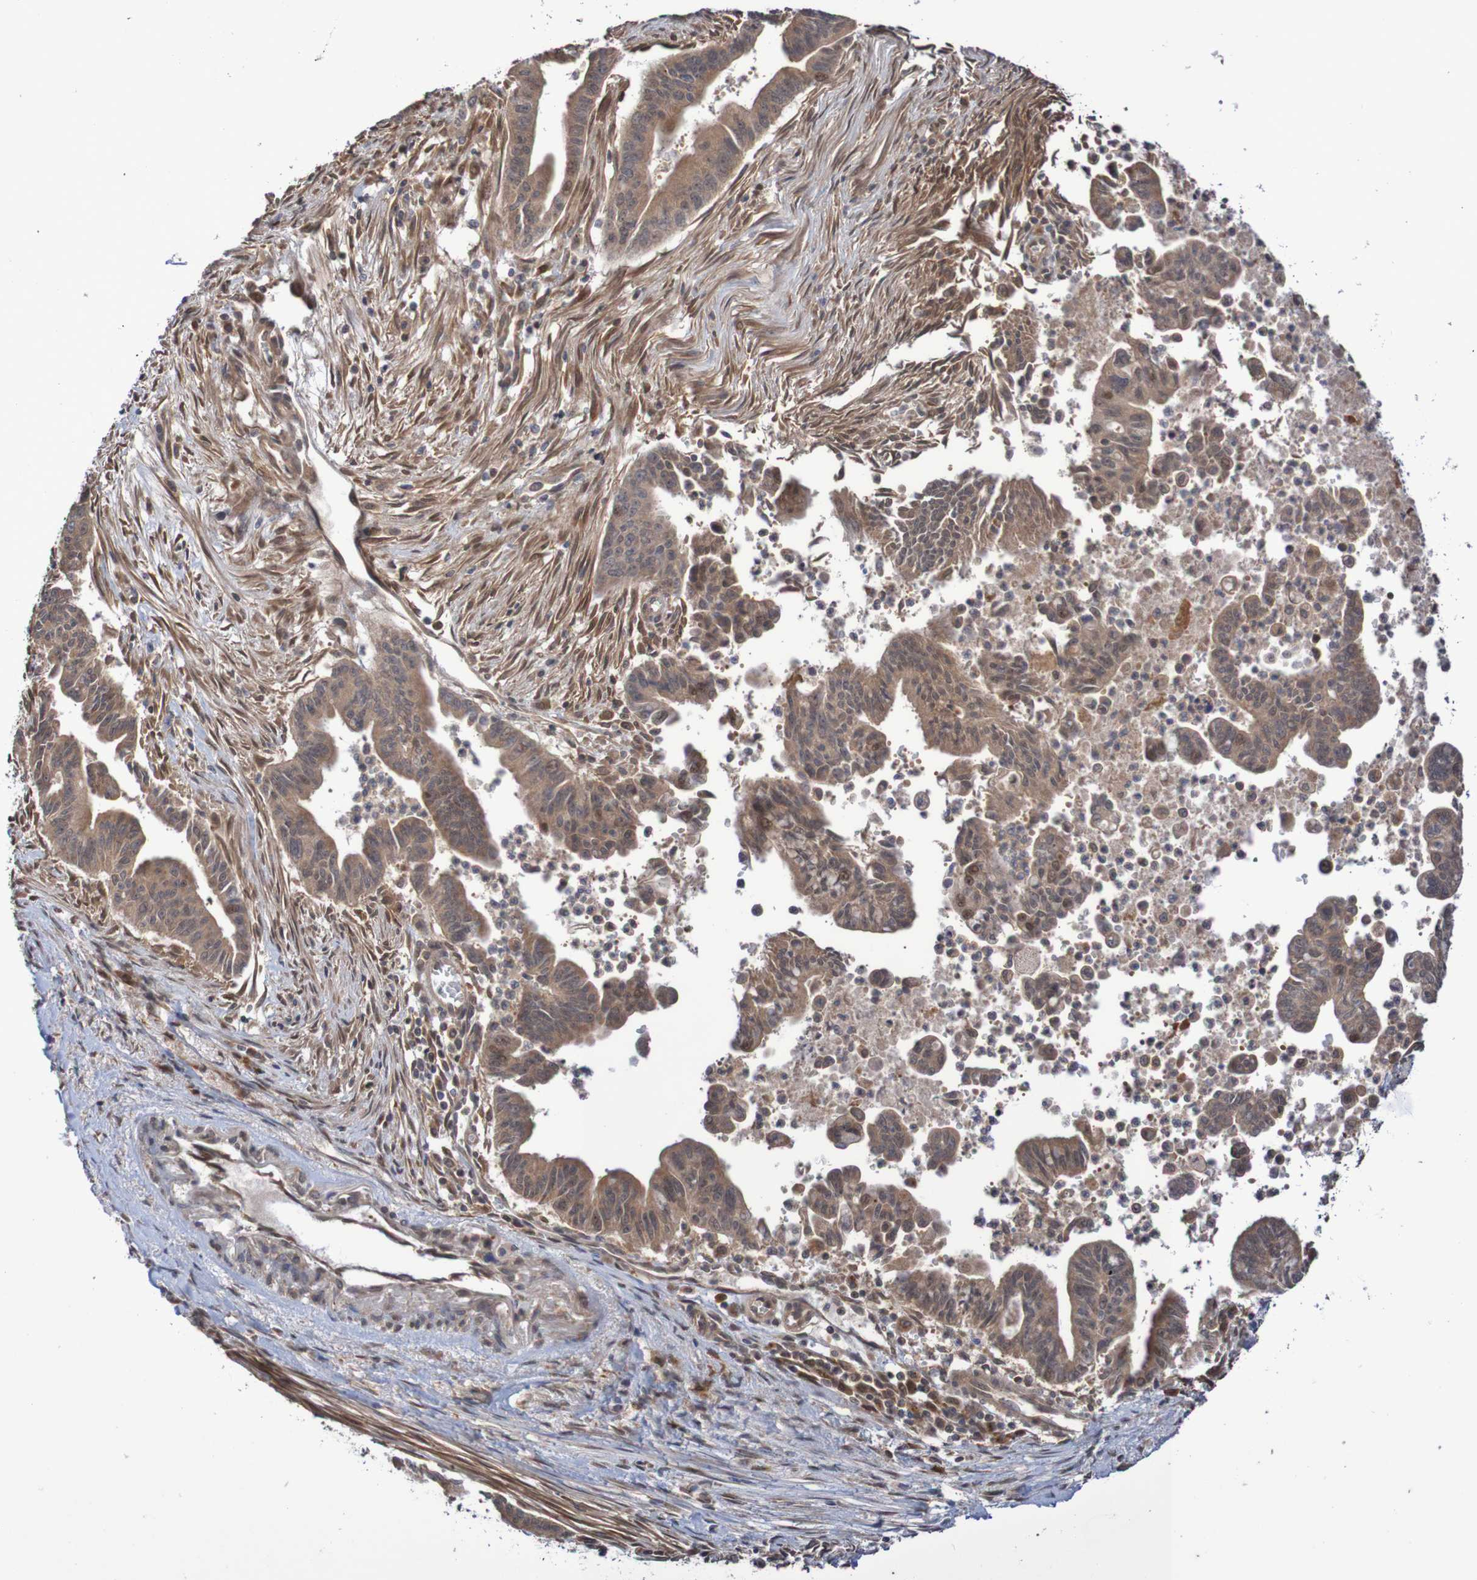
{"staining": {"intensity": "moderate", "quantity": ">75%", "location": "cytoplasmic/membranous"}, "tissue": "pancreatic cancer", "cell_type": "Tumor cells", "image_type": "cancer", "snomed": [{"axis": "morphology", "description": "Adenocarcinoma, NOS"}, {"axis": "topography", "description": "Pancreas"}], "caption": "The image reveals staining of pancreatic cancer (adenocarcinoma), revealing moderate cytoplasmic/membranous protein positivity (brown color) within tumor cells.", "gene": "PHPT1", "patient": {"sex": "male", "age": 70}}